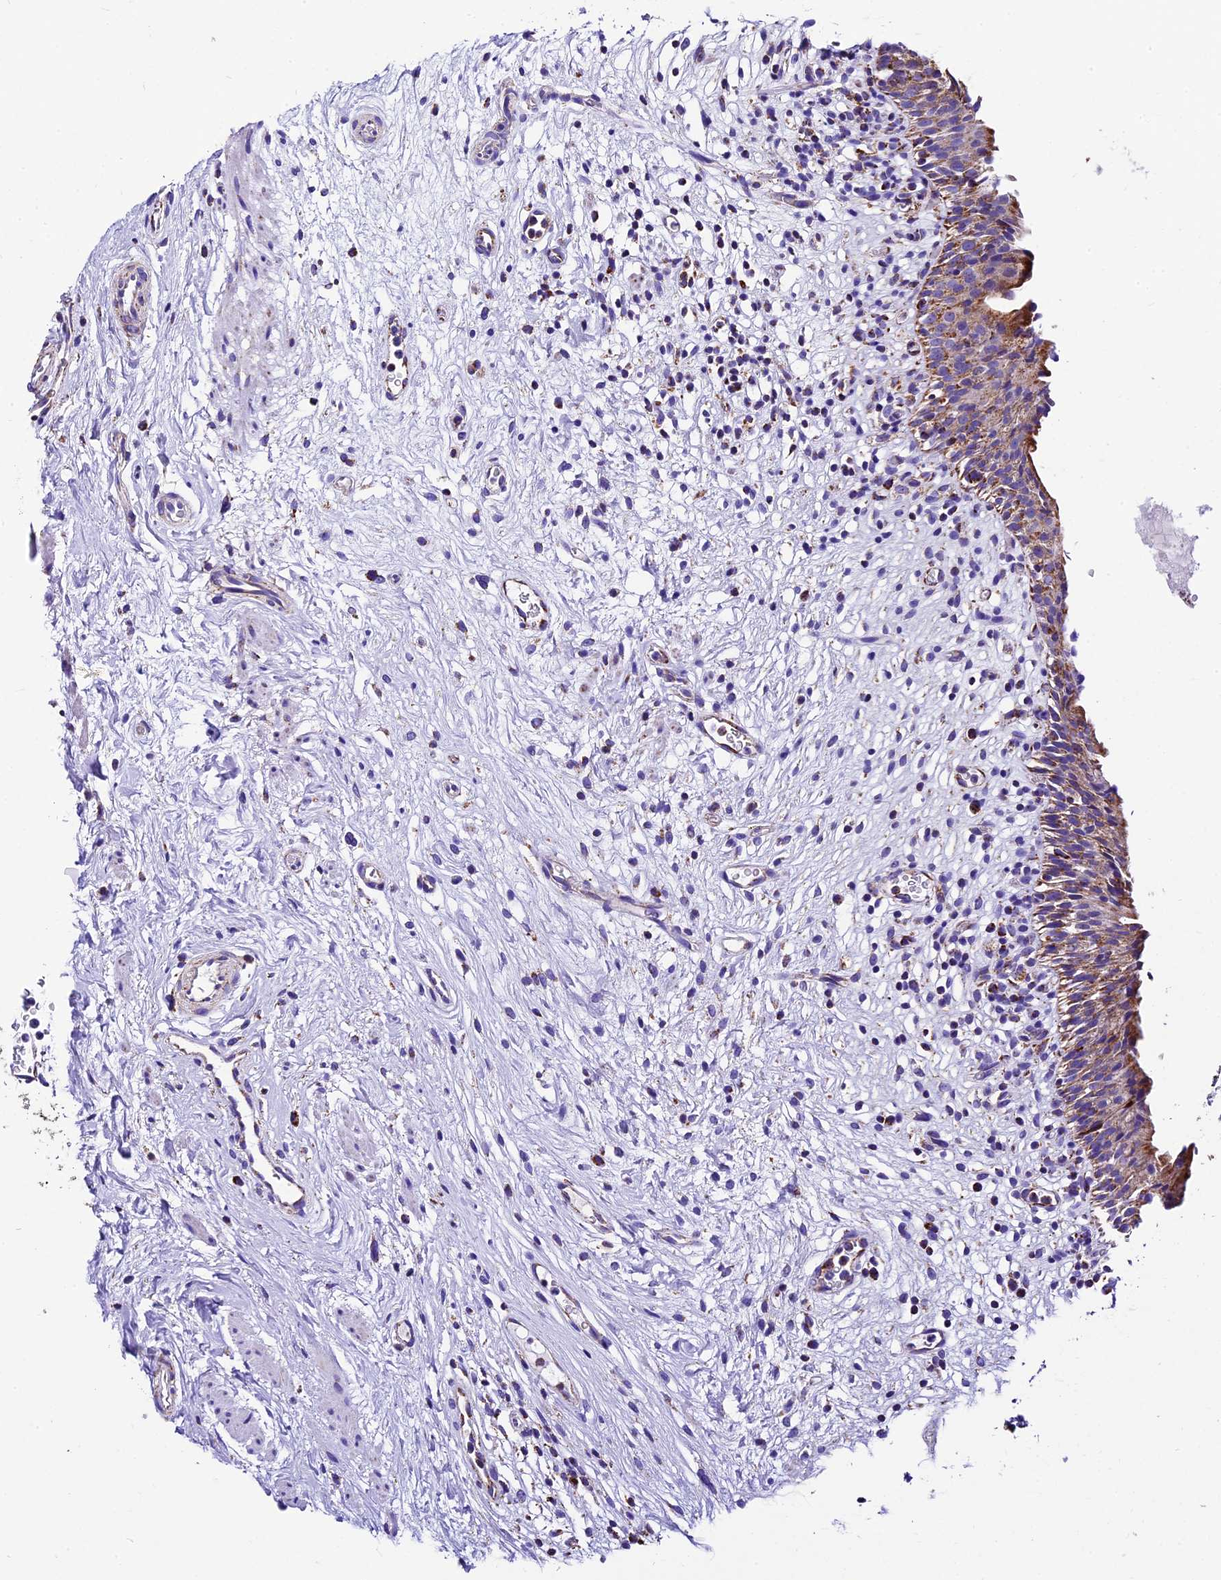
{"staining": {"intensity": "moderate", "quantity": ">75%", "location": "cytoplasmic/membranous"}, "tissue": "urinary bladder", "cell_type": "Urothelial cells", "image_type": "normal", "snomed": [{"axis": "morphology", "description": "Normal tissue, NOS"}, {"axis": "morphology", "description": "Inflammation, NOS"}, {"axis": "topography", "description": "Urinary bladder"}], "caption": "Immunohistochemical staining of unremarkable human urinary bladder displays >75% levels of moderate cytoplasmic/membranous protein expression in about >75% of urothelial cells. (Brightfield microscopy of DAB IHC at high magnification).", "gene": "DCAF5", "patient": {"sex": "male", "age": 63}}